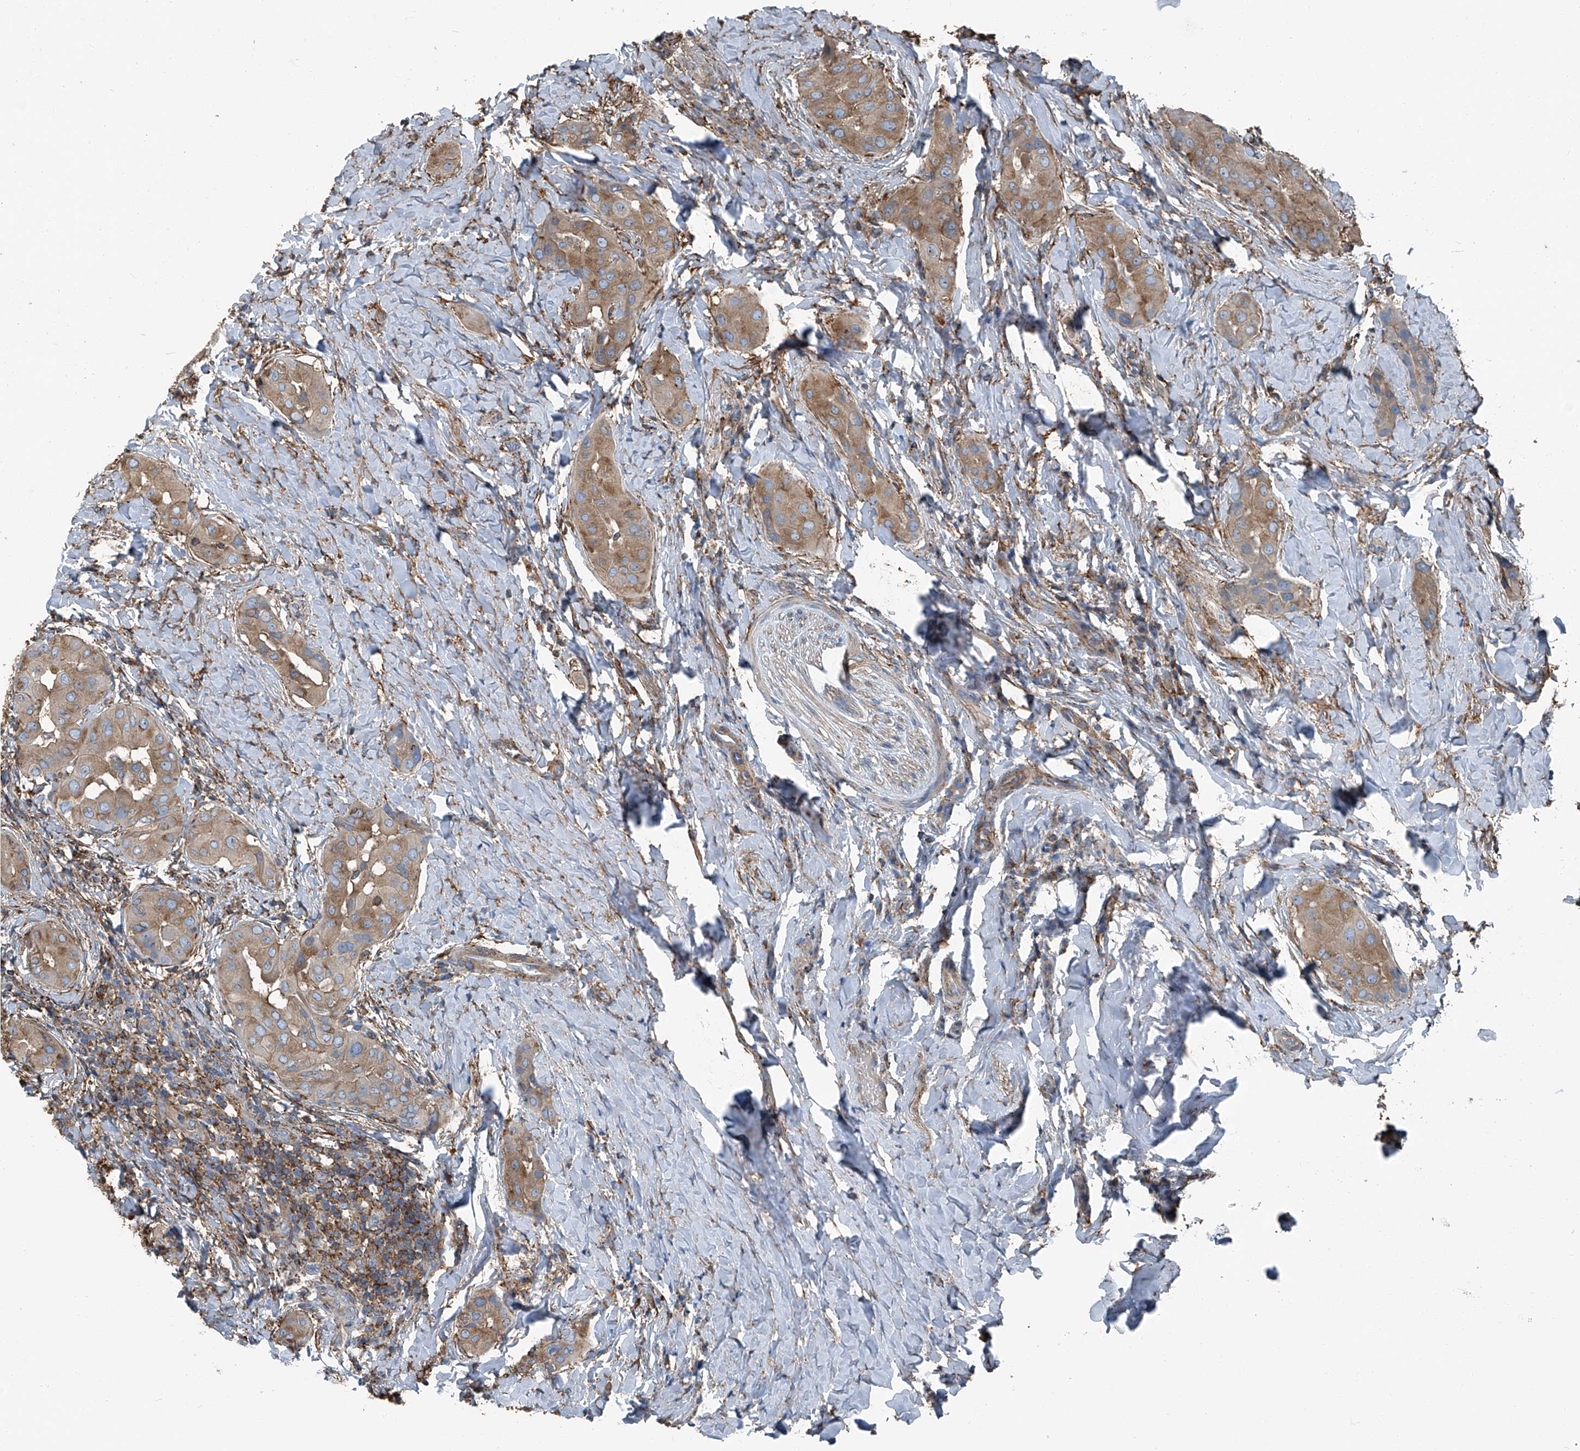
{"staining": {"intensity": "moderate", "quantity": ">75%", "location": "cytoplasmic/membranous"}, "tissue": "thyroid cancer", "cell_type": "Tumor cells", "image_type": "cancer", "snomed": [{"axis": "morphology", "description": "Papillary adenocarcinoma, NOS"}, {"axis": "topography", "description": "Thyroid gland"}], "caption": "Immunohistochemistry staining of thyroid cancer (papillary adenocarcinoma), which exhibits medium levels of moderate cytoplasmic/membranous expression in approximately >75% of tumor cells indicating moderate cytoplasmic/membranous protein staining. The staining was performed using DAB (brown) for protein detection and nuclei were counterstained in hematoxylin (blue).", "gene": "SEPTIN7", "patient": {"sex": "male", "age": 33}}